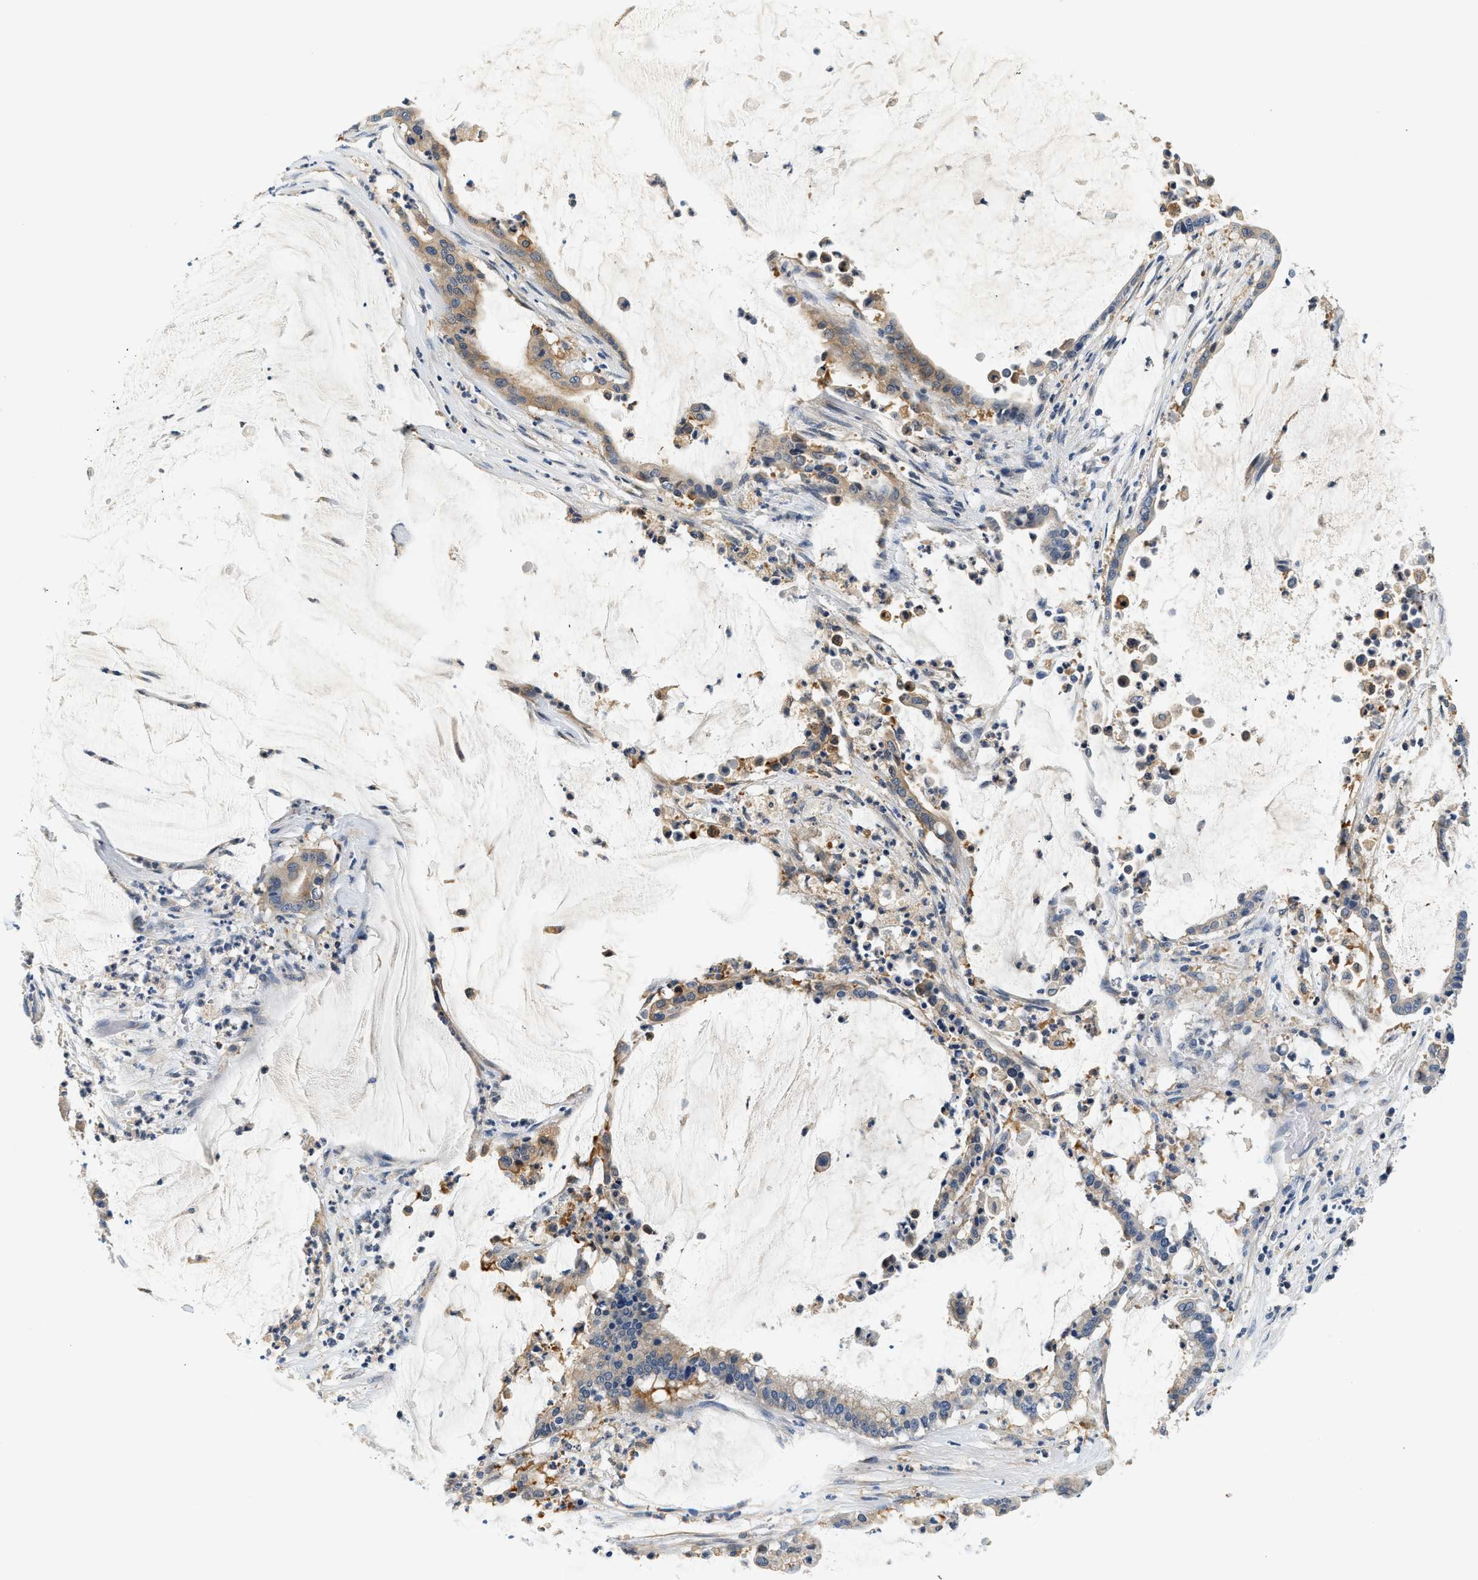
{"staining": {"intensity": "moderate", "quantity": ">75%", "location": "cytoplasmic/membranous"}, "tissue": "pancreatic cancer", "cell_type": "Tumor cells", "image_type": "cancer", "snomed": [{"axis": "morphology", "description": "Adenocarcinoma, NOS"}, {"axis": "topography", "description": "Pancreas"}], "caption": "Adenocarcinoma (pancreatic) stained with a protein marker exhibits moderate staining in tumor cells.", "gene": "SLC35E1", "patient": {"sex": "male", "age": 41}}